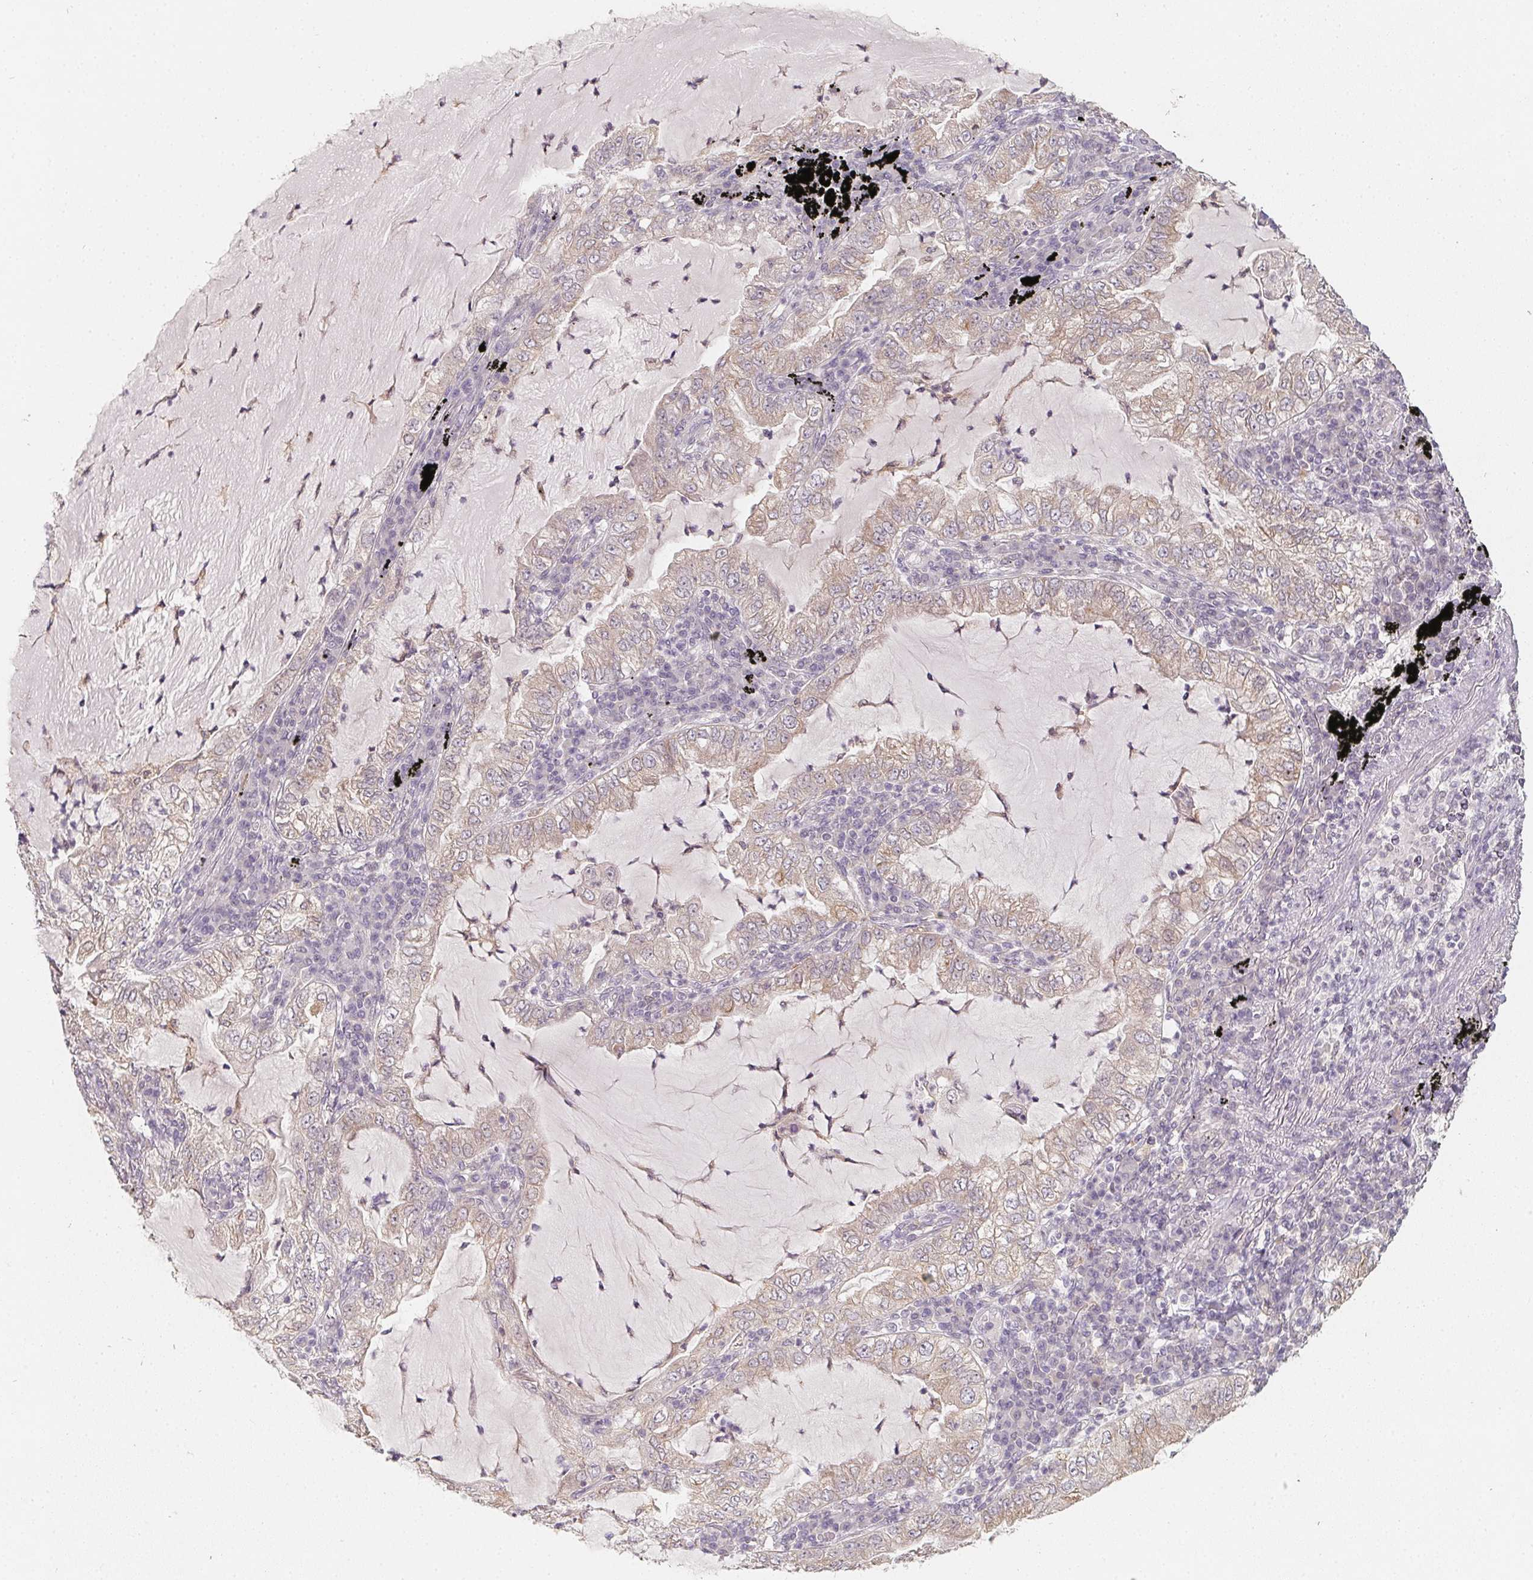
{"staining": {"intensity": "weak", "quantity": "25%-75%", "location": "cytoplasmic/membranous"}, "tissue": "lung cancer", "cell_type": "Tumor cells", "image_type": "cancer", "snomed": [{"axis": "morphology", "description": "Adenocarcinoma, NOS"}, {"axis": "topography", "description": "Lung"}], "caption": "Lung adenocarcinoma stained with a brown dye shows weak cytoplasmic/membranous positive staining in about 25%-75% of tumor cells.", "gene": "SOAT1", "patient": {"sex": "female", "age": 73}}